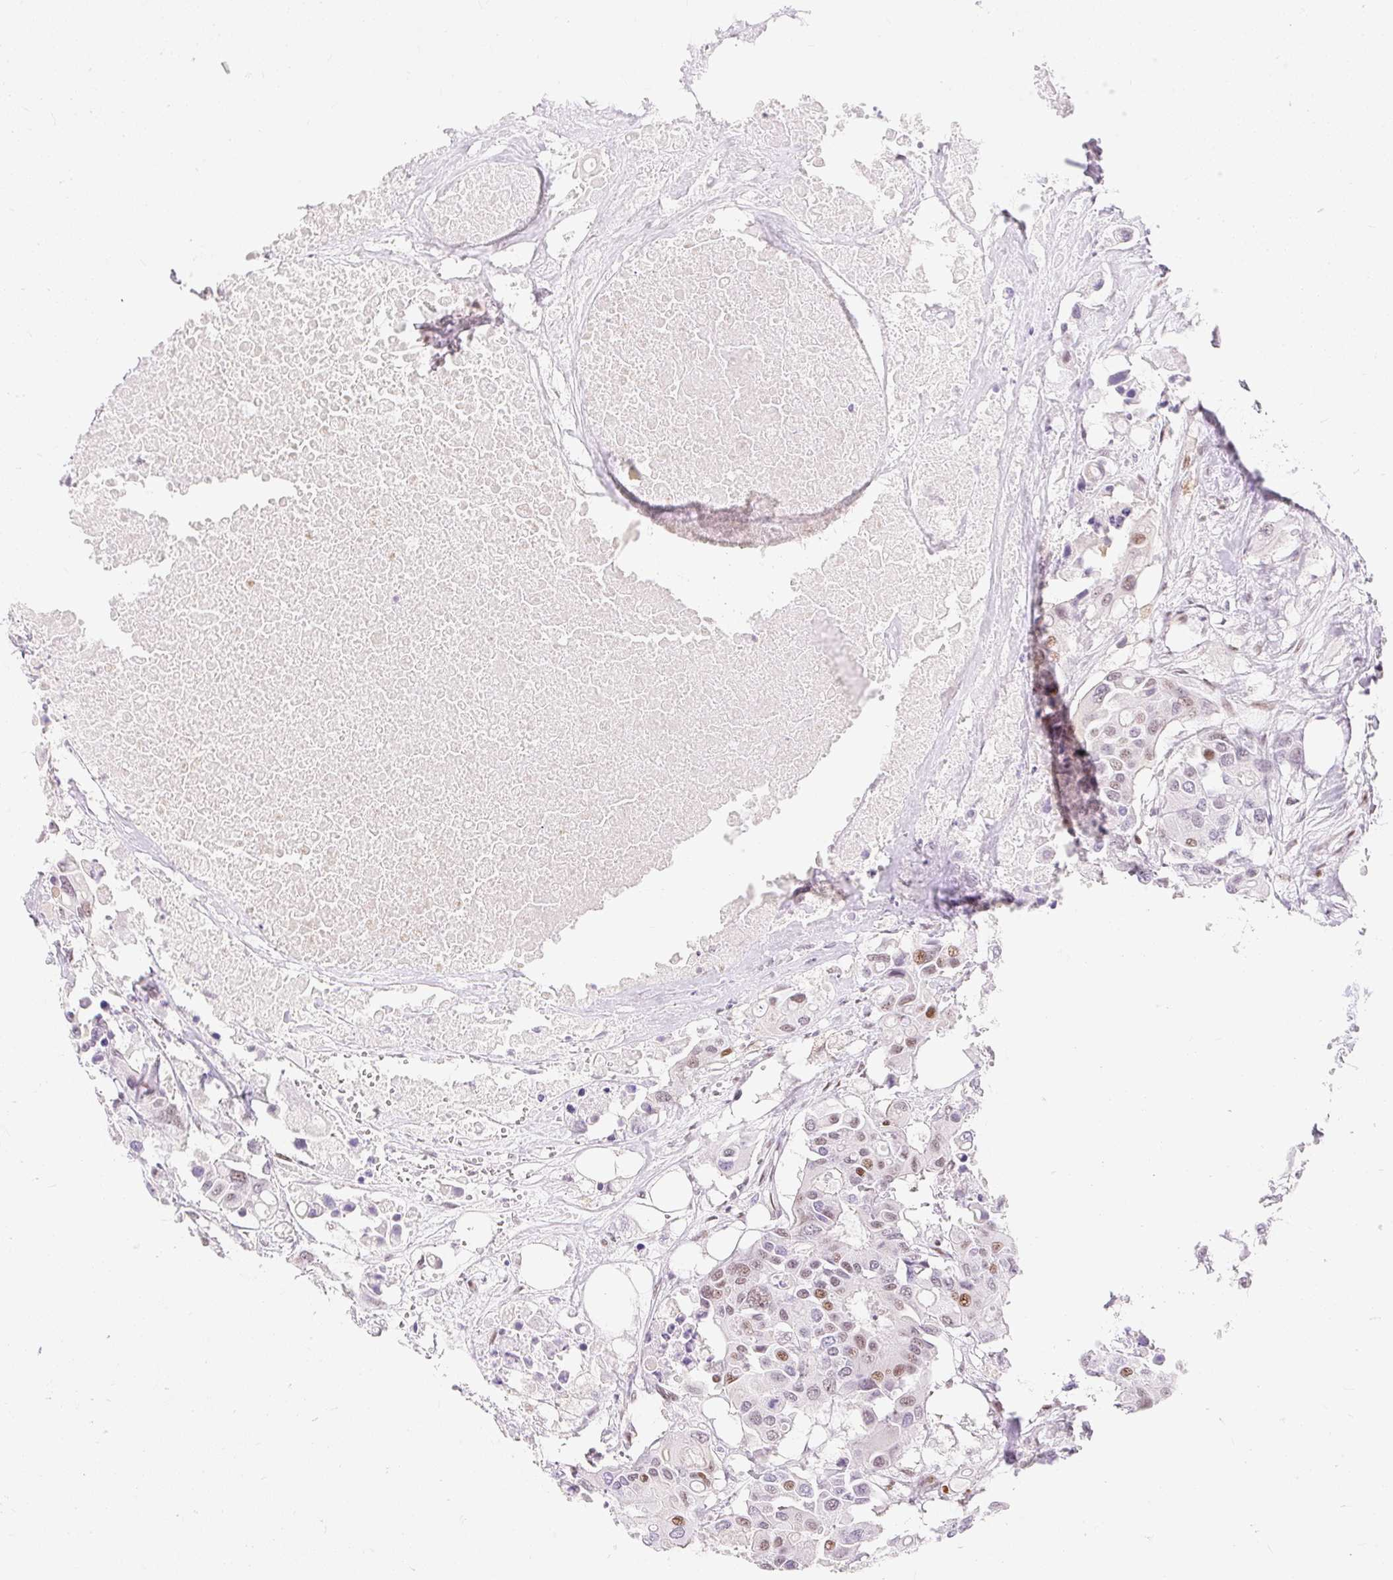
{"staining": {"intensity": "moderate", "quantity": "25%-75%", "location": "nuclear"}, "tissue": "colorectal cancer", "cell_type": "Tumor cells", "image_type": "cancer", "snomed": [{"axis": "morphology", "description": "Adenocarcinoma, NOS"}, {"axis": "topography", "description": "Colon"}], "caption": "Tumor cells display medium levels of moderate nuclear positivity in approximately 25%-75% of cells in adenocarcinoma (colorectal).", "gene": "H2BW1", "patient": {"sex": "male", "age": 77}}